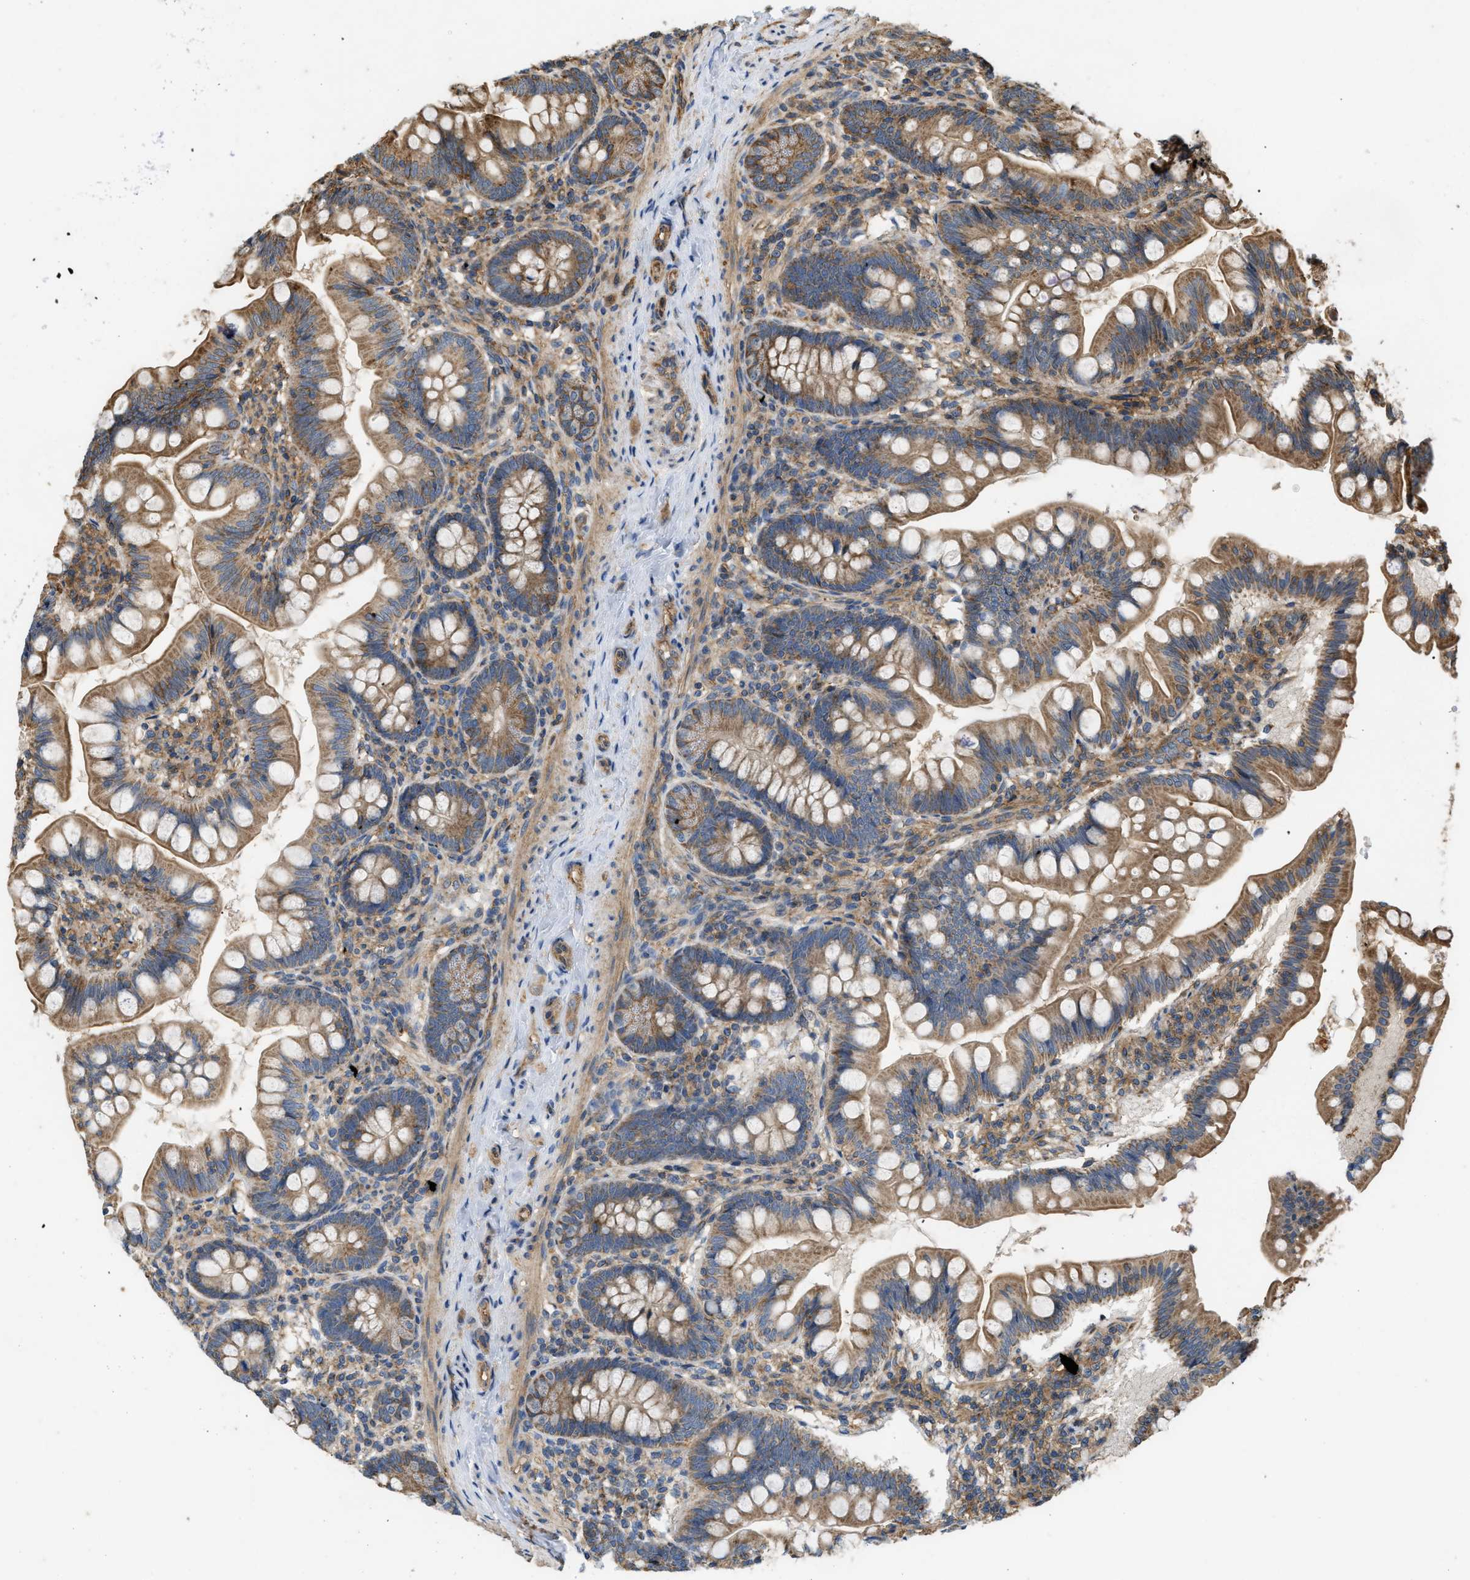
{"staining": {"intensity": "moderate", "quantity": ">75%", "location": "cytoplasmic/membranous"}, "tissue": "small intestine", "cell_type": "Glandular cells", "image_type": "normal", "snomed": [{"axis": "morphology", "description": "Normal tissue, NOS"}, {"axis": "topography", "description": "Small intestine"}], "caption": "Protein expression analysis of unremarkable small intestine demonstrates moderate cytoplasmic/membranous staining in approximately >75% of glandular cells.", "gene": "GNB4", "patient": {"sex": "male", "age": 7}}